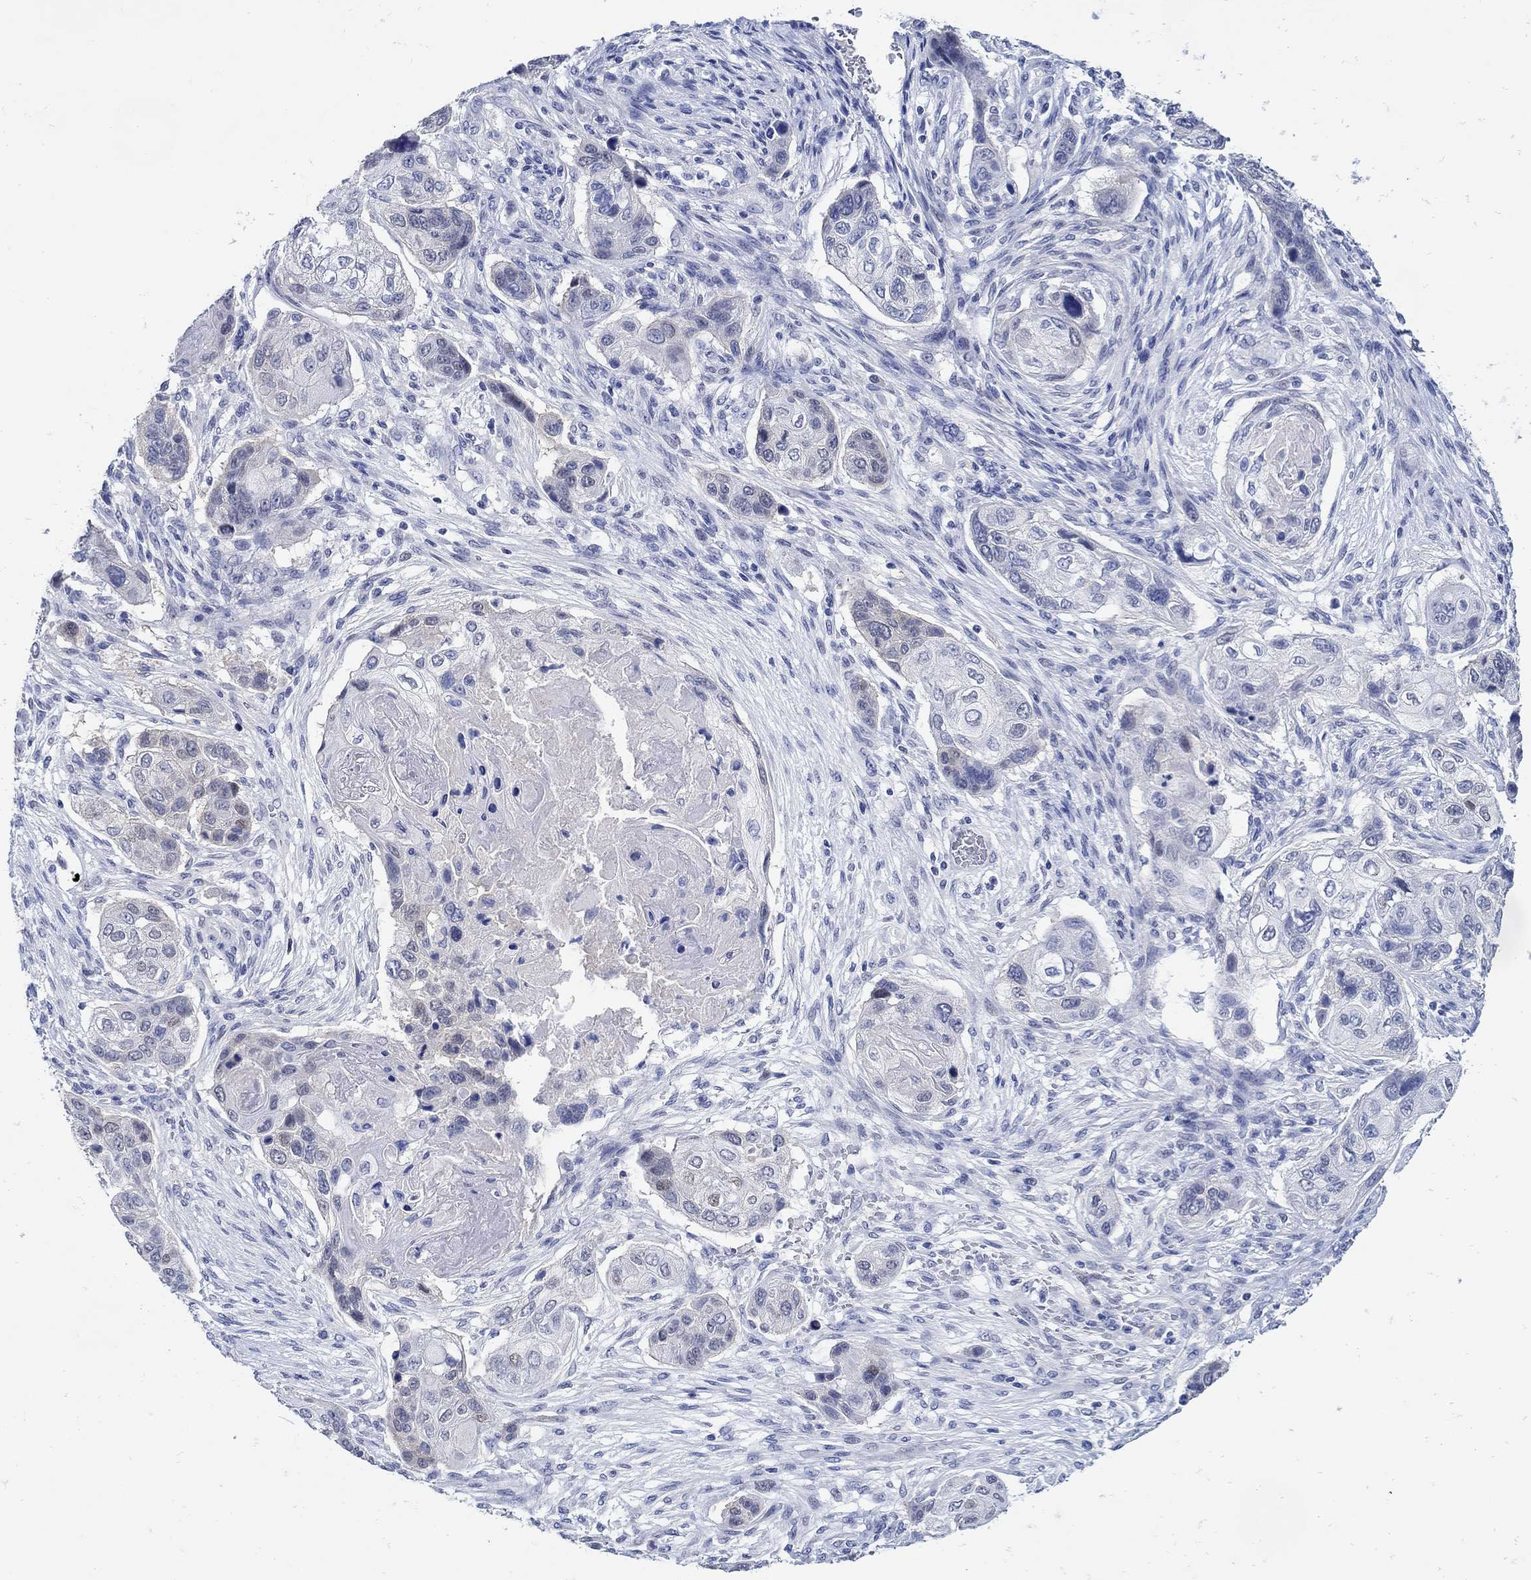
{"staining": {"intensity": "negative", "quantity": "none", "location": "none"}, "tissue": "lung cancer", "cell_type": "Tumor cells", "image_type": "cancer", "snomed": [{"axis": "morphology", "description": "Normal tissue, NOS"}, {"axis": "morphology", "description": "Squamous cell carcinoma, NOS"}, {"axis": "topography", "description": "Bronchus"}, {"axis": "topography", "description": "Lung"}], "caption": "Immunohistochemistry image of human lung cancer stained for a protein (brown), which displays no staining in tumor cells.", "gene": "NOS1", "patient": {"sex": "male", "age": 69}}